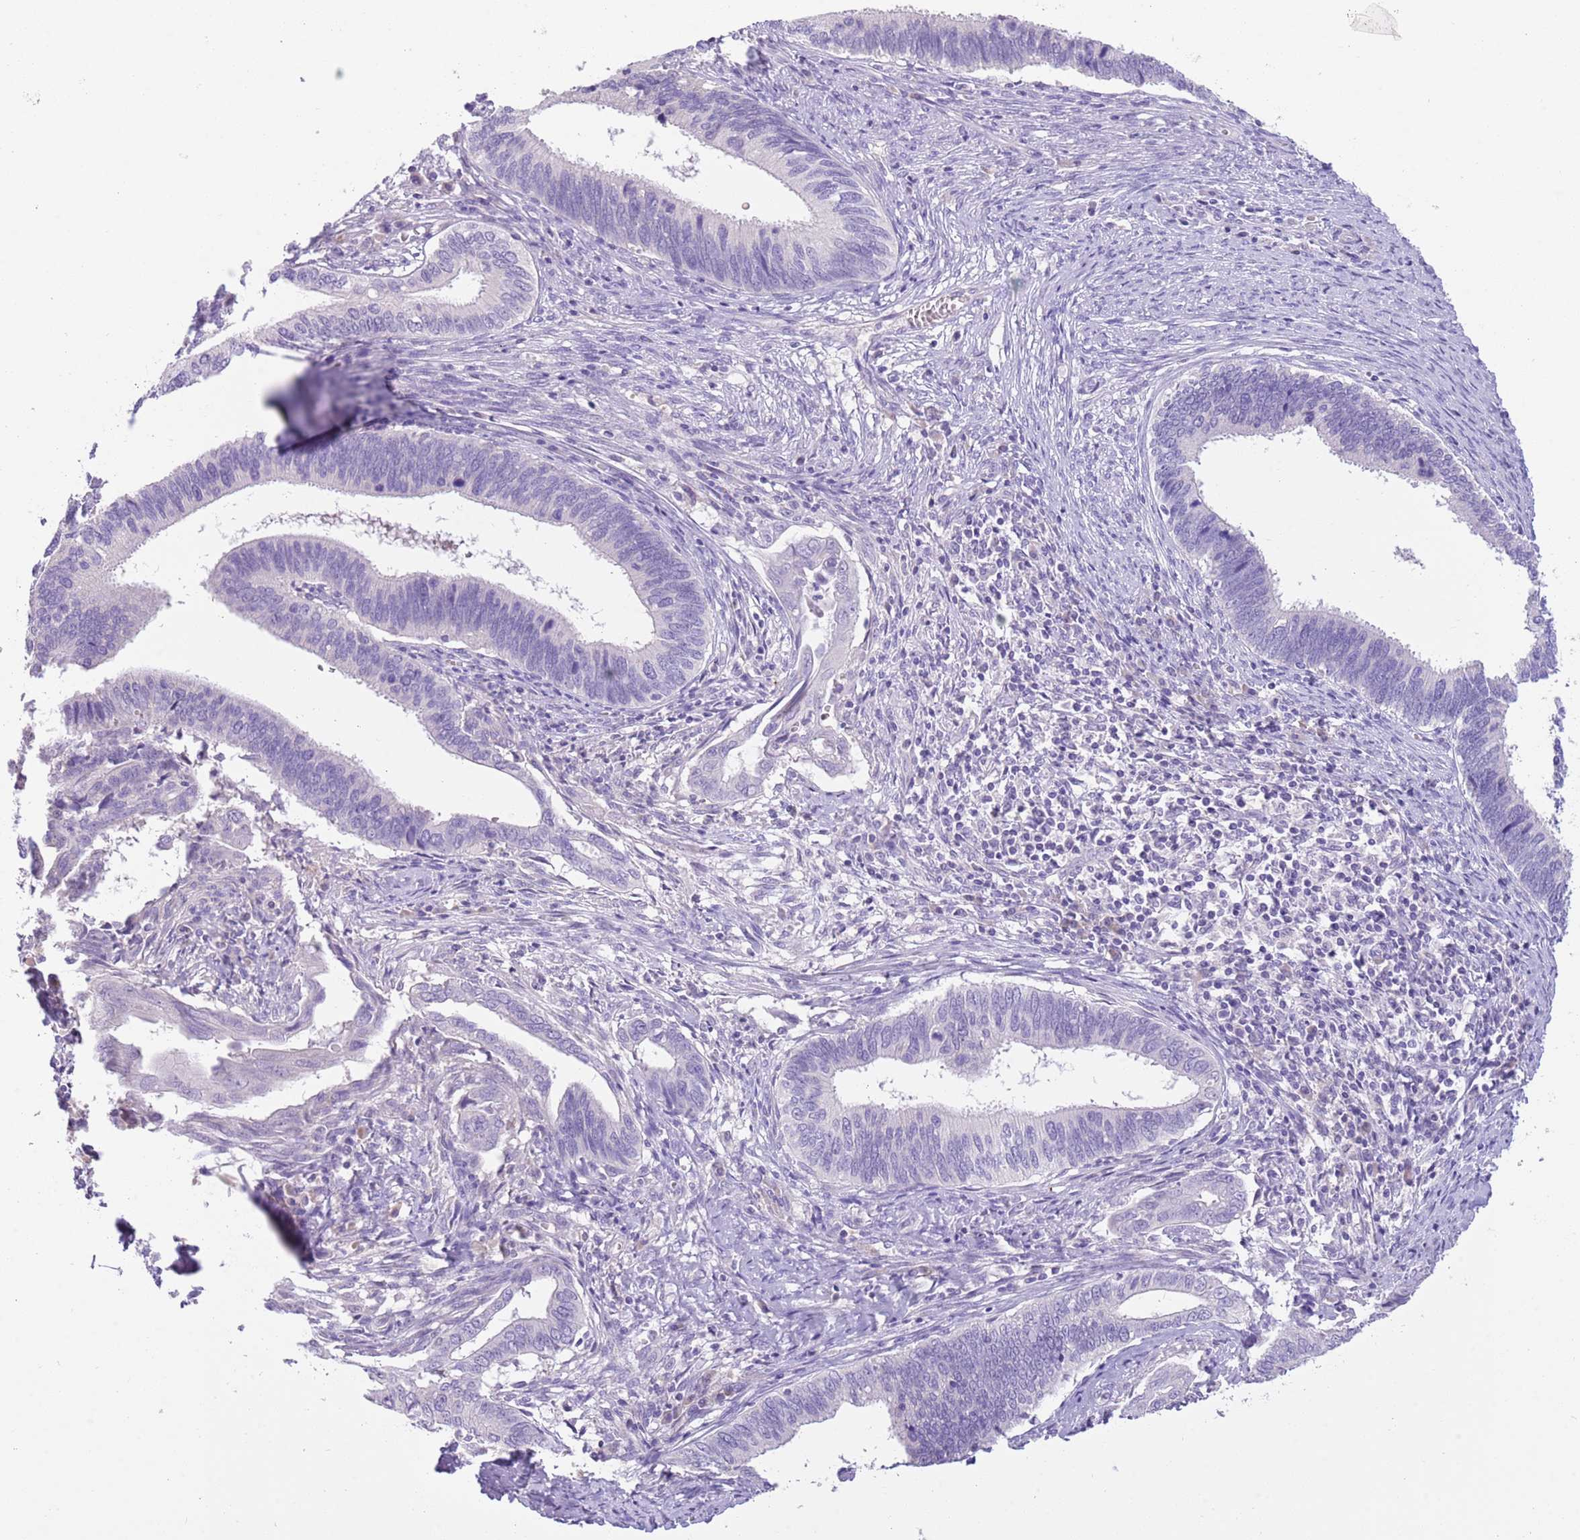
{"staining": {"intensity": "negative", "quantity": "none", "location": "none"}, "tissue": "cervical cancer", "cell_type": "Tumor cells", "image_type": "cancer", "snomed": [{"axis": "morphology", "description": "Adenocarcinoma, NOS"}, {"axis": "topography", "description": "Cervix"}], "caption": "The IHC photomicrograph has no significant positivity in tumor cells of cervical cancer (adenocarcinoma) tissue.", "gene": "SFTPA1", "patient": {"sex": "female", "age": 42}}